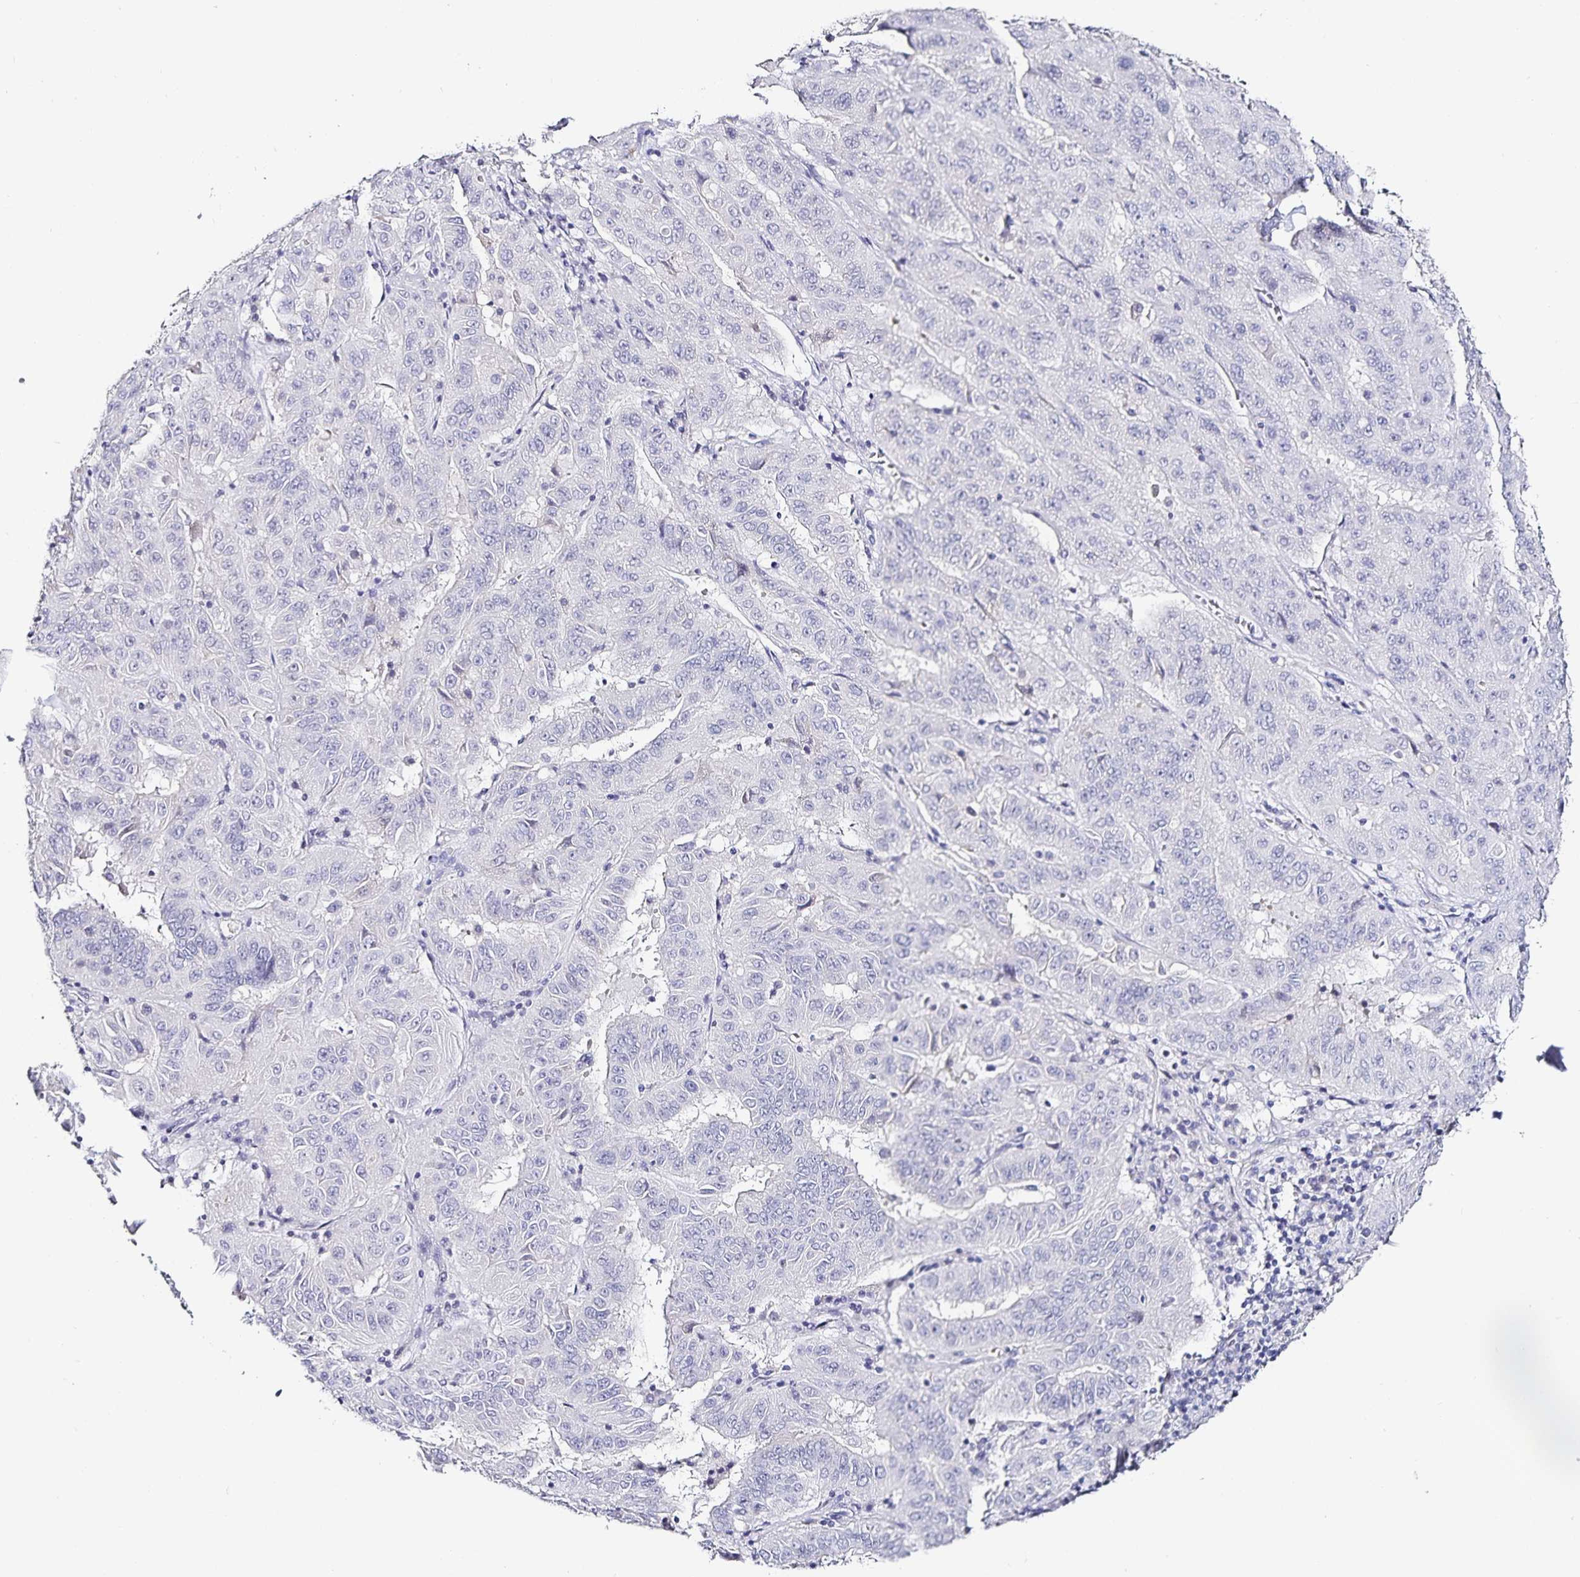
{"staining": {"intensity": "negative", "quantity": "none", "location": "none"}, "tissue": "pancreatic cancer", "cell_type": "Tumor cells", "image_type": "cancer", "snomed": [{"axis": "morphology", "description": "Adenocarcinoma, NOS"}, {"axis": "topography", "description": "Pancreas"}], "caption": "DAB immunohistochemical staining of adenocarcinoma (pancreatic) demonstrates no significant staining in tumor cells. (DAB (3,3'-diaminobenzidine) immunohistochemistry, high magnification).", "gene": "TTR", "patient": {"sex": "male", "age": 63}}